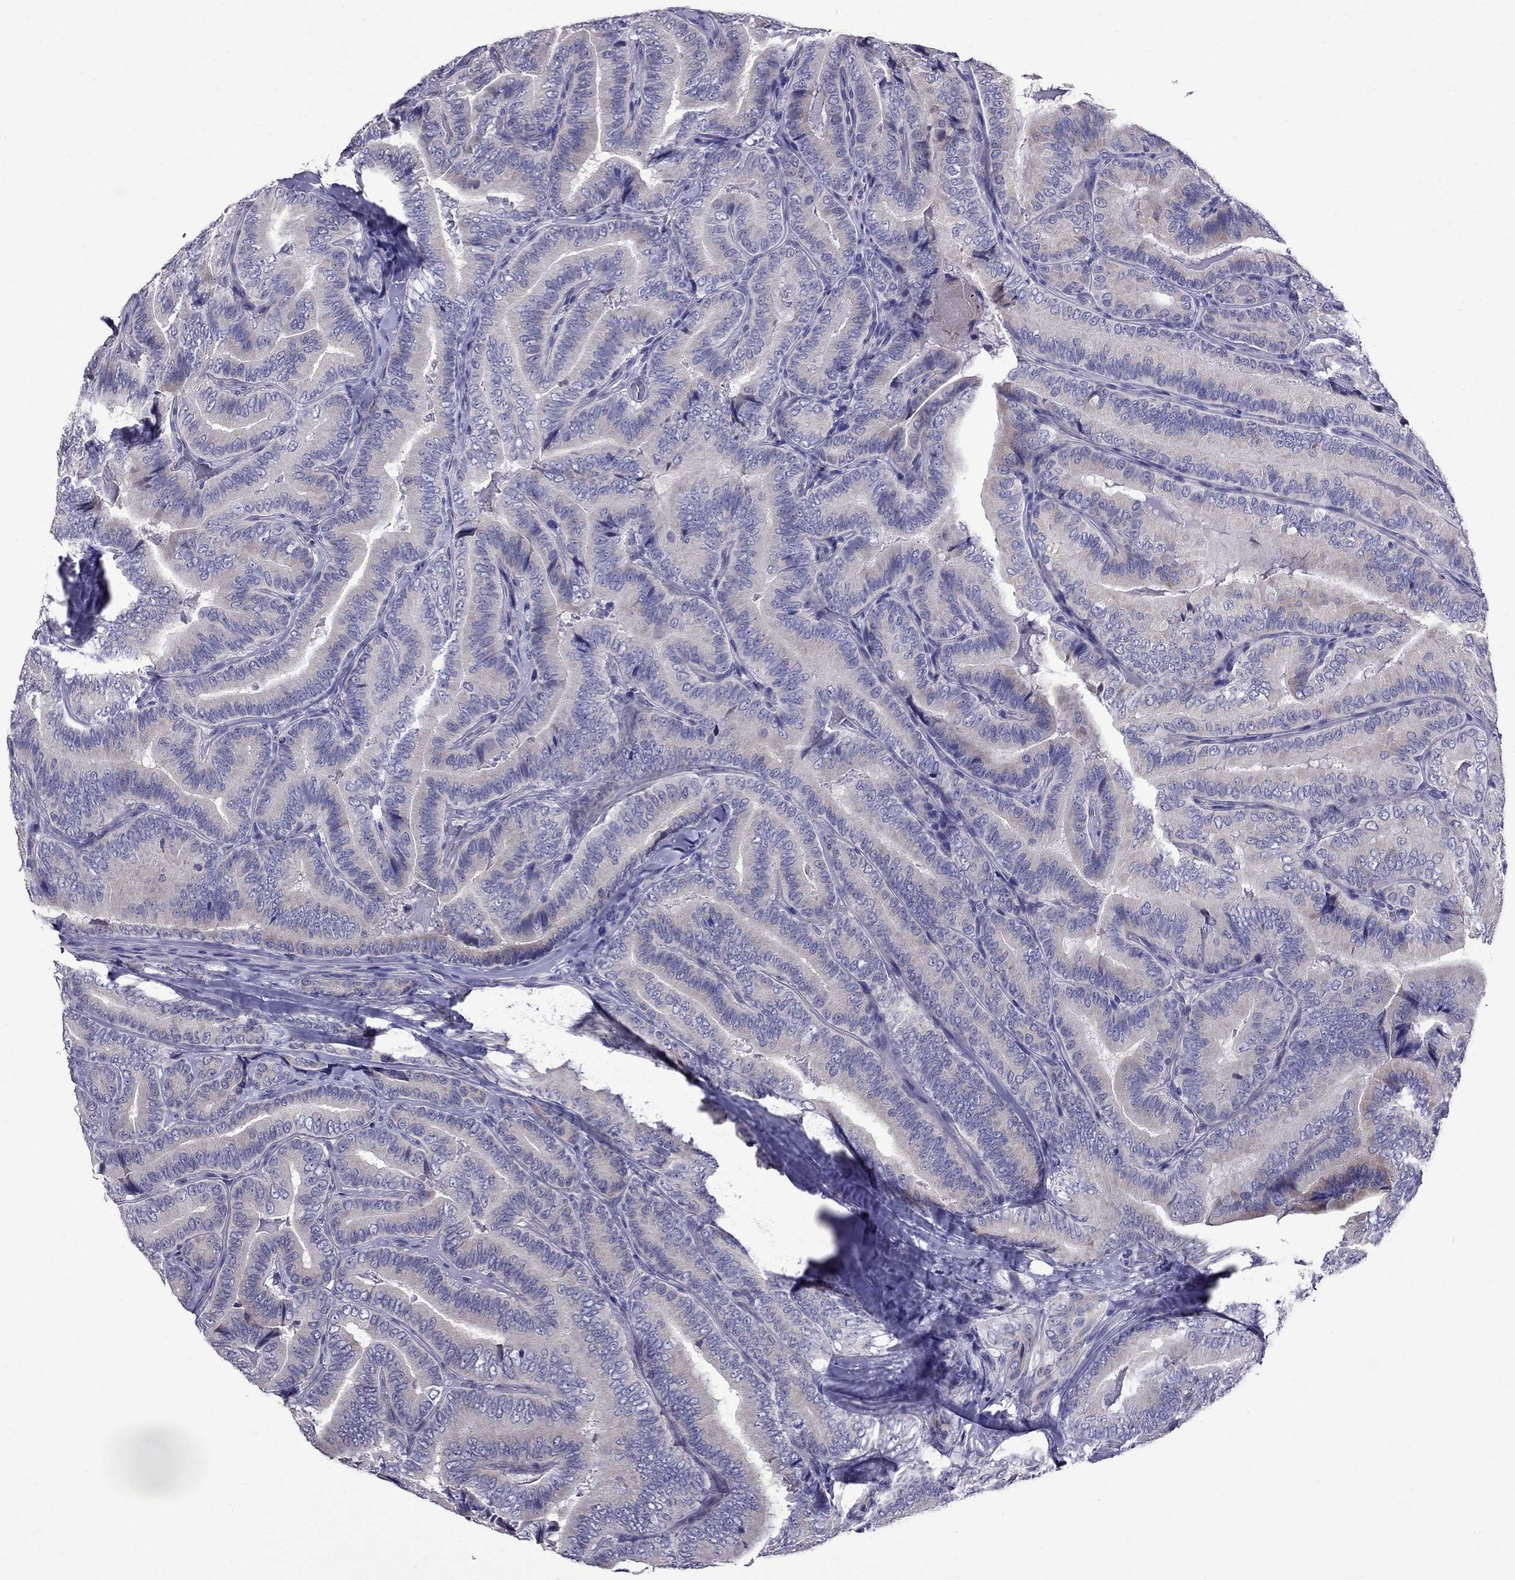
{"staining": {"intensity": "weak", "quantity": "<25%", "location": "cytoplasmic/membranous"}, "tissue": "thyroid cancer", "cell_type": "Tumor cells", "image_type": "cancer", "snomed": [{"axis": "morphology", "description": "Papillary adenocarcinoma, NOS"}, {"axis": "topography", "description": "Thyroid gland"}], "caption": "Image shows no significant protein staining in tumor cells of thyroid cancer.", "gene": "OXCT2", "patient": {"sex": "male", "age": 61}}